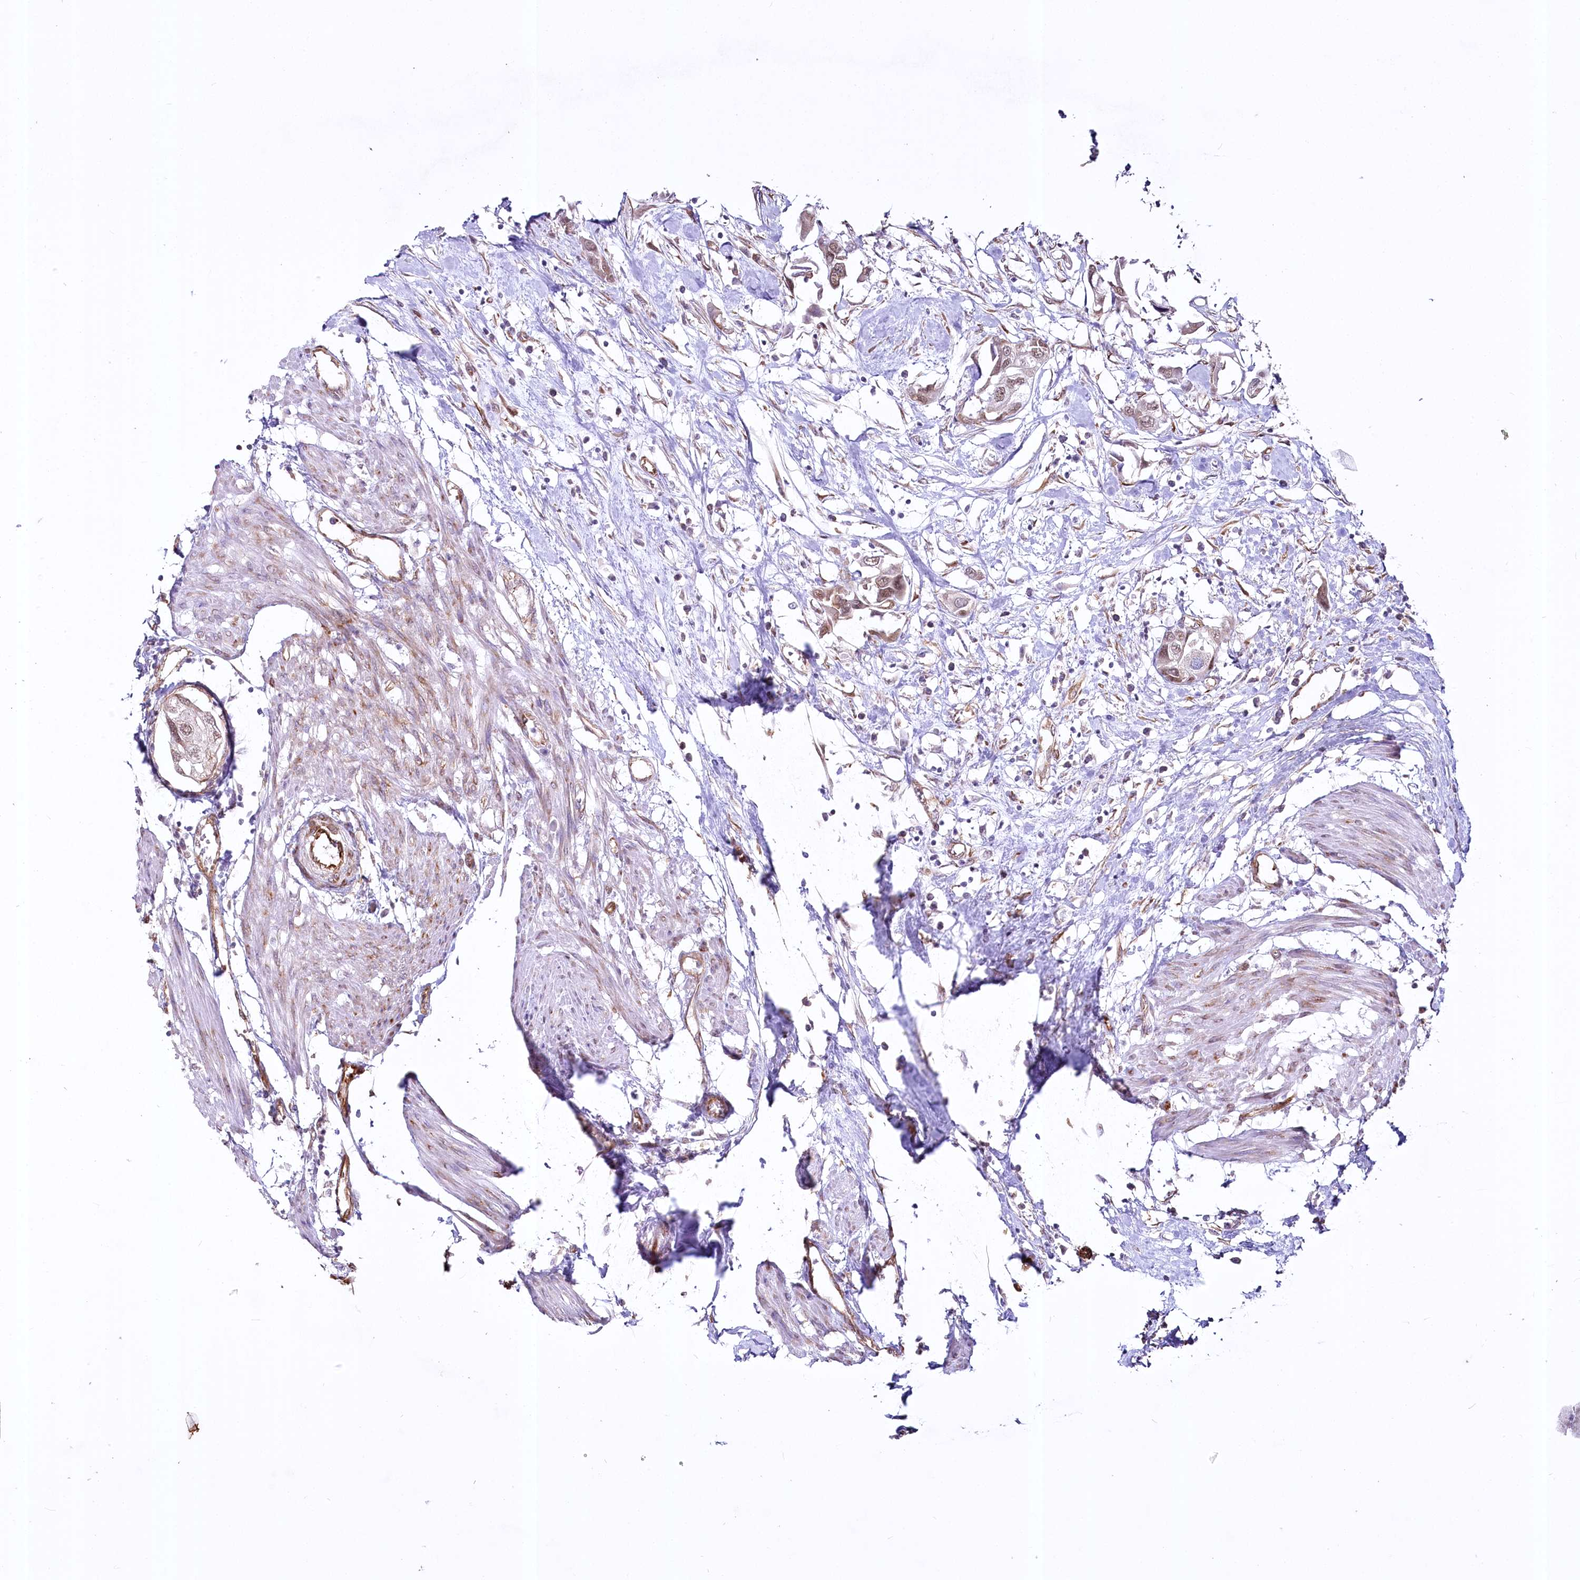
{"staining": {"intensity": "moderate", "quantity": "<25%", "location": "nuclear"}, "tissue": "urothelial cancer", "cell_type": "Tumor cells", "image_type": "cancer", "snomed": [{"axis": "morphology", "description": "Urothelial carcinoma, High grade"}, {"axis": "topography", "description": "Urinary bladder"}], "caption": "An image showing moderate nuclear staining in approximately <25% of tumor cells in urothelial cancer, as visualized by brown immunohistochemical staining.", "gene": "YBX3", "patient": {"sex": "male", "age": 64}}